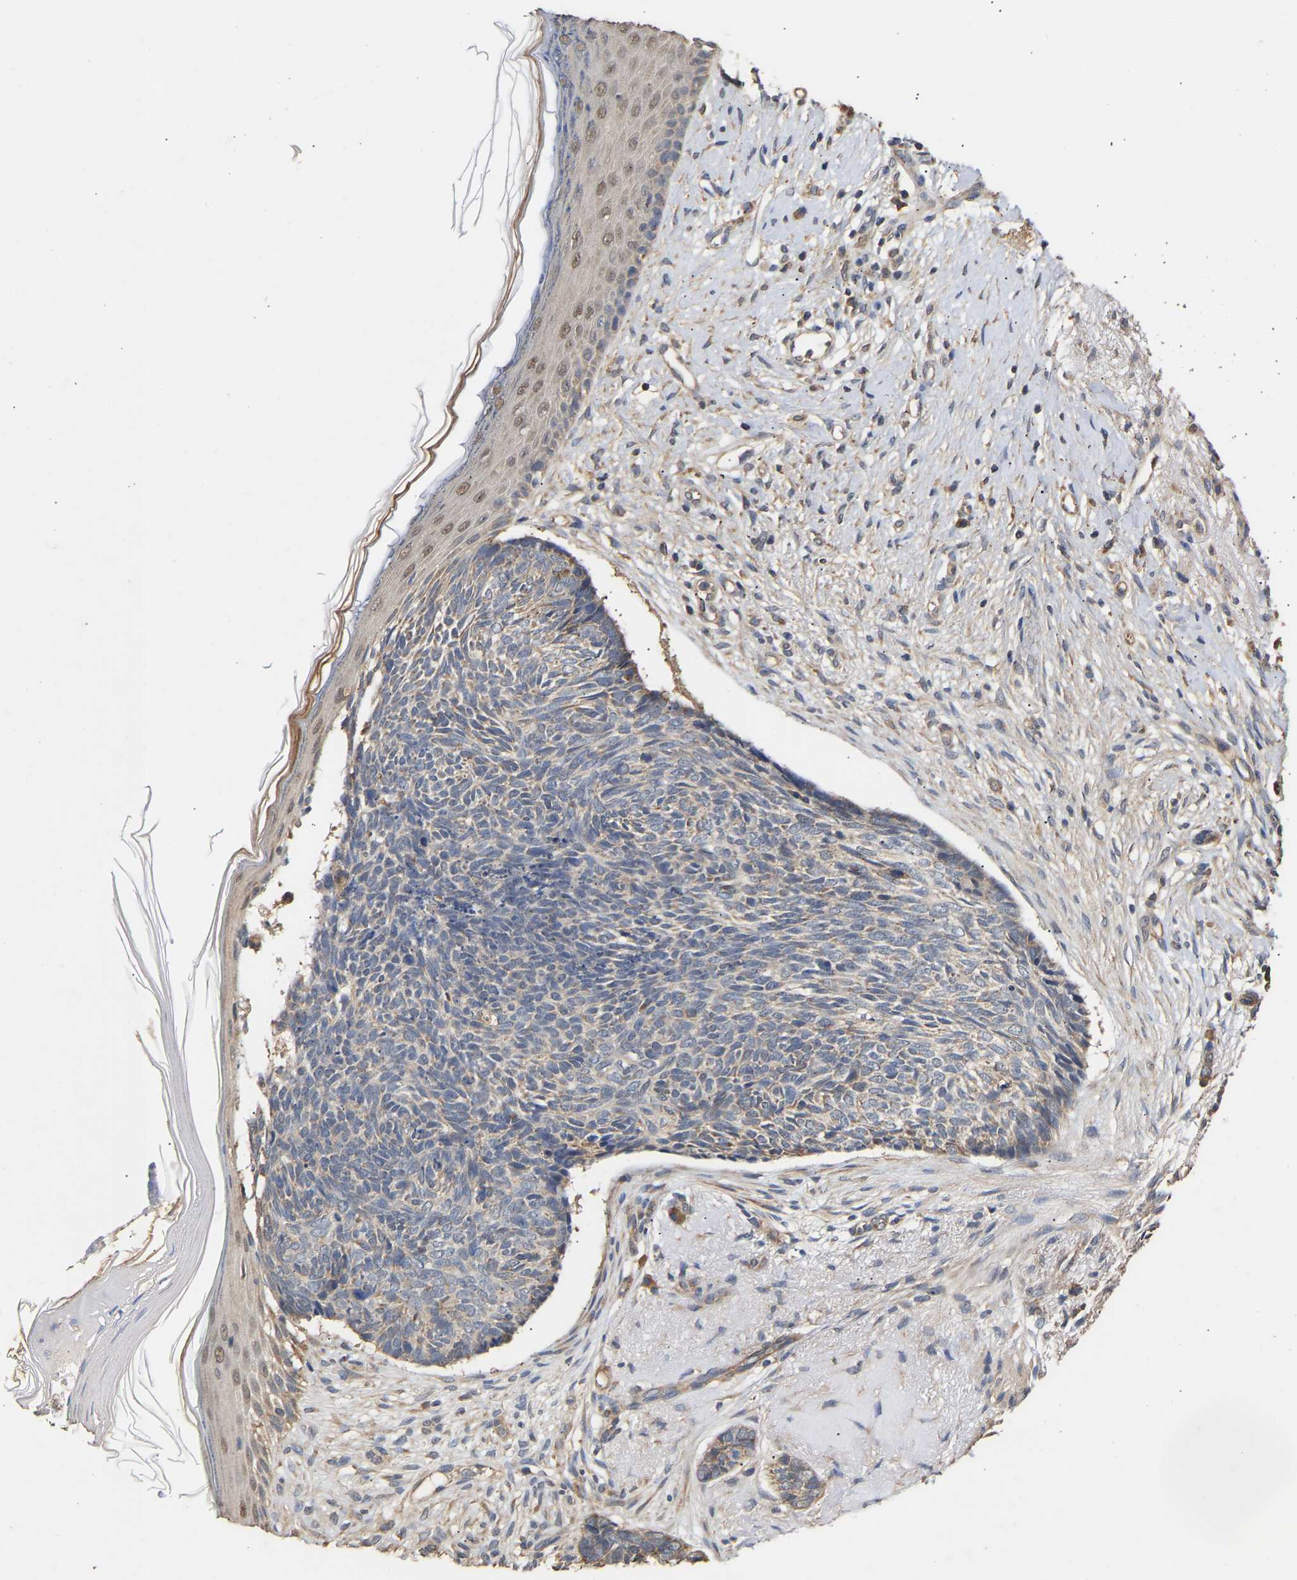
{"staining": {"intensity": "weak", "quantity": "<25%", "location": "cytoplasmic/membranous"}, "tissue": "skin cancer", "cell_type": "Tumor cells", "image_type": "cancer", "snomed": [{"axis": "morphology", "description": "Basal cell carcinoma"}, {"axis": "topography", "description": "Skin"}], "caption": "Tumor cells show no significant protein expression in basal cell carcinoma (skin).", "gene": "ZNF26", "patient": {"sex": "female", "age": 84}}